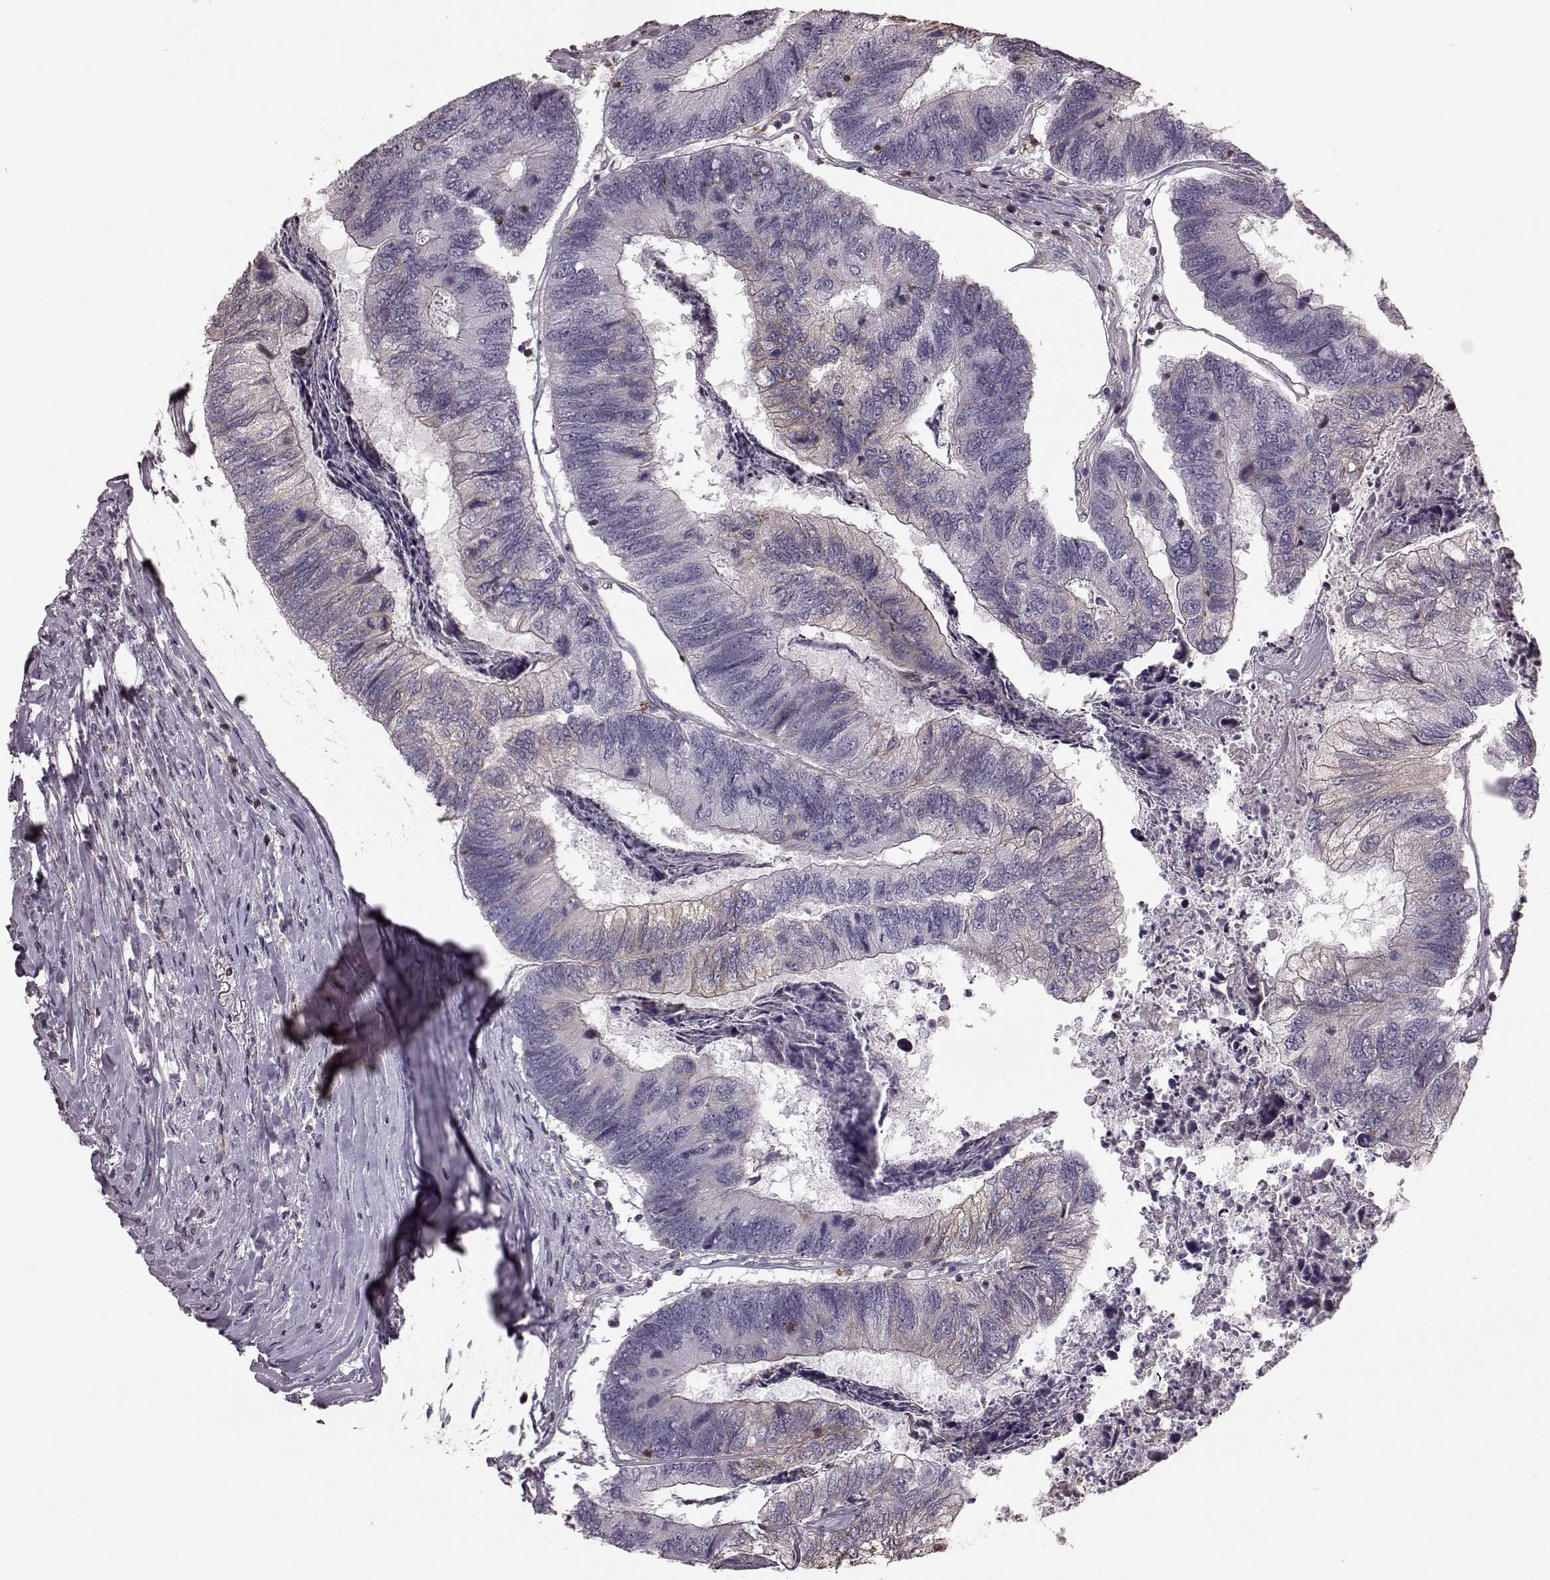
{"staining": {"intensity": "negative", "quantity": "none", "location": "none"}, "tissue": "colorectal cancer", "cell_type": "Tumor cells", "image_type": "cancer", "snomed": [{"axis": "morphology", "description": "Adenocarcinoma, NOS"}, {"axis": "topography", "description": "Colon"}], "caption": "Immunohistochemistry image of neoplastic tissue: colorectal adenocarcinoma stained with DAB (3,3'-diaminobenzidine) exhibits no significant protein expression in tumor cells.", "gene": "PDCD1", "patient": {"sex": "female", "age": 67}}